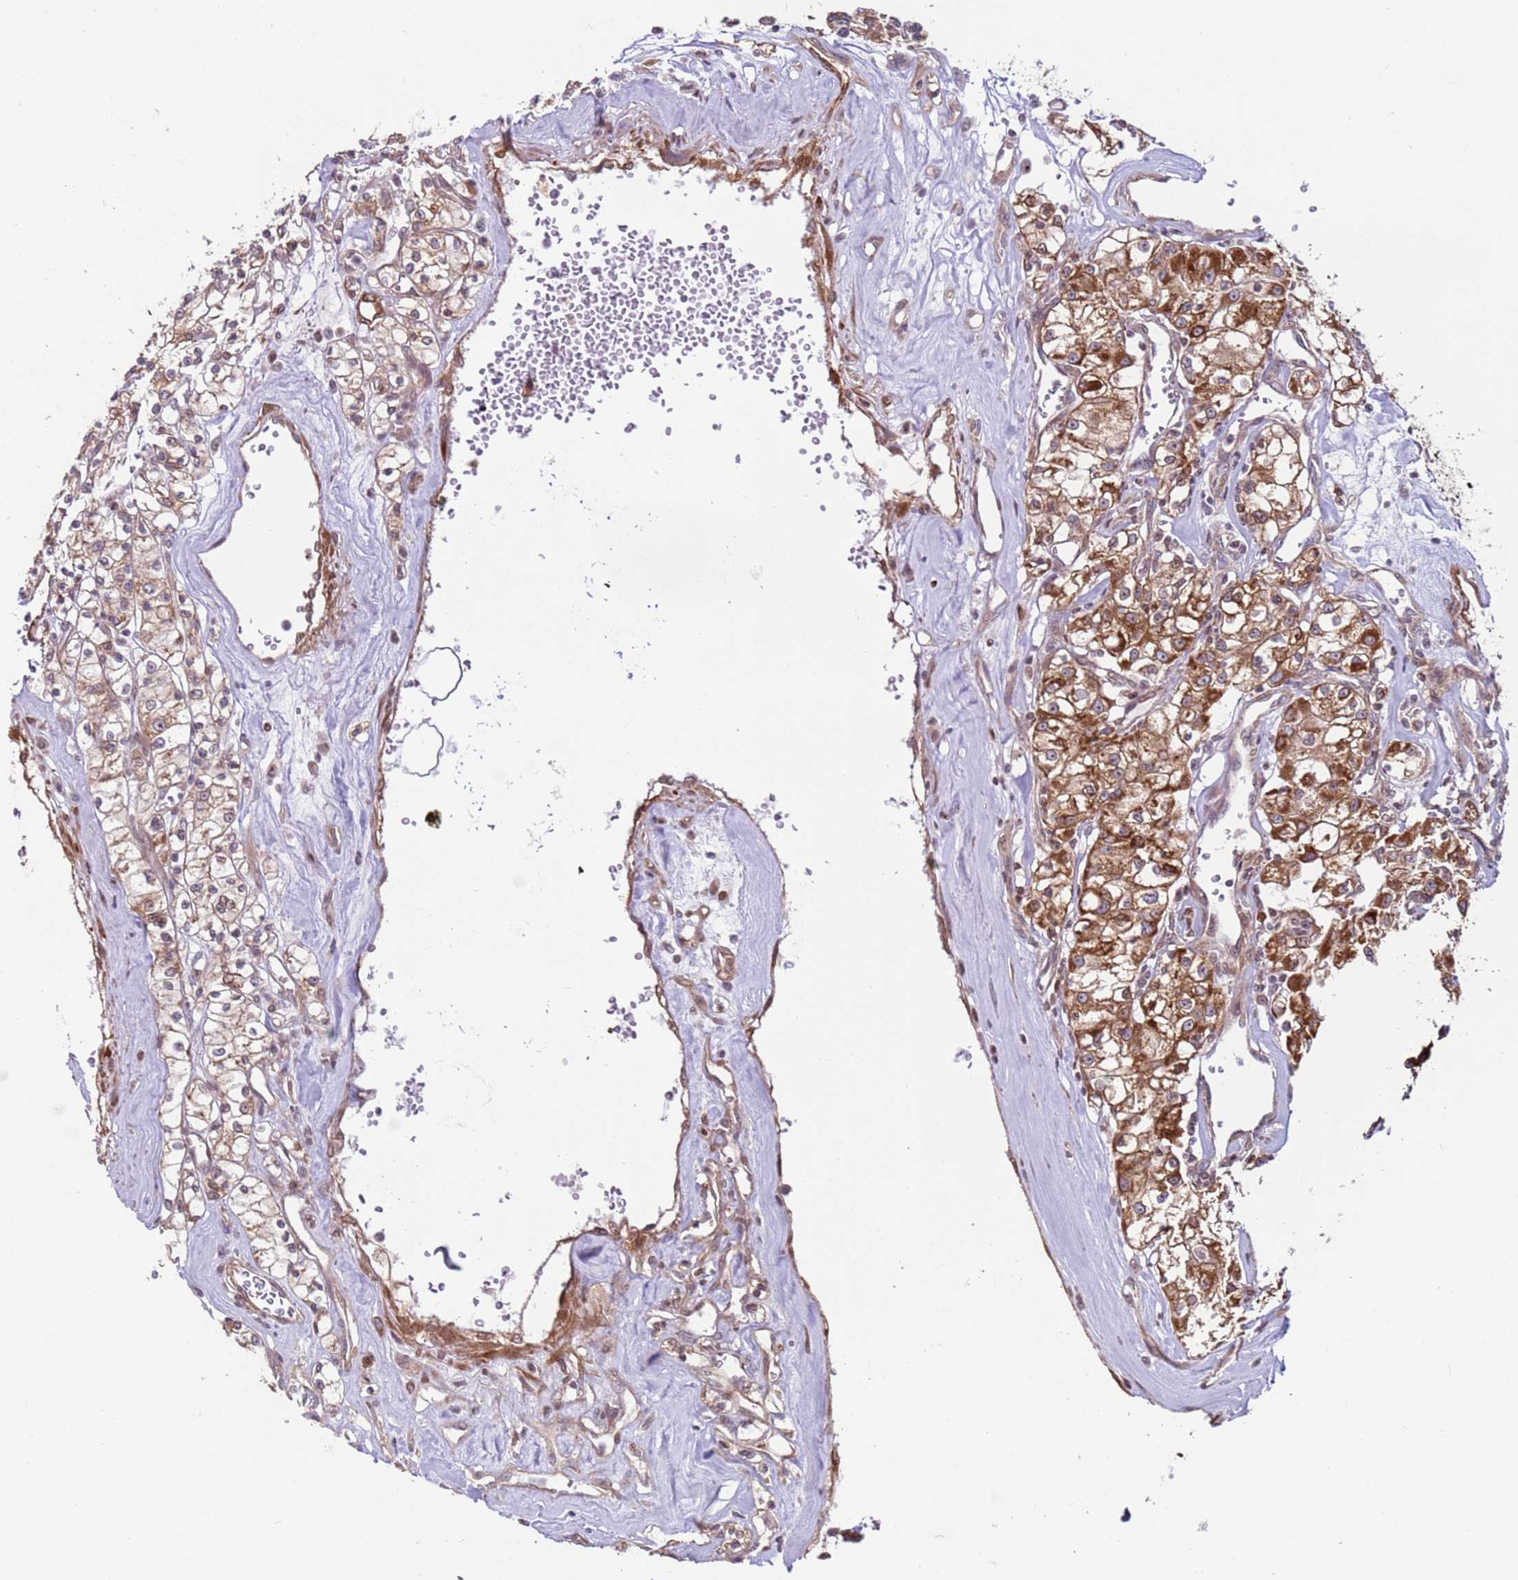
{"staining": {"intensity": "moderate", "quantity": ">75%", "location": "cytoplasmic/membranous"}, "tissue": "renal cancer", "cell_type": "Tumor cells", "image_type": "cancer", "snomed": [{"axis": "morphology", "description": "Adenocarcinoma, NOS"}, {"axis": "topography", "description": "Kidney"}], "caption": "This image demonstrates immunohistochemistry (IHC) staining of renal adenocarcinoma, with medium moderate cytoplasmic/membranous expression in approximately >75% of tumor cells.", "gene": "DCAF4", "patient": {"sex": "female", "age": 59}}